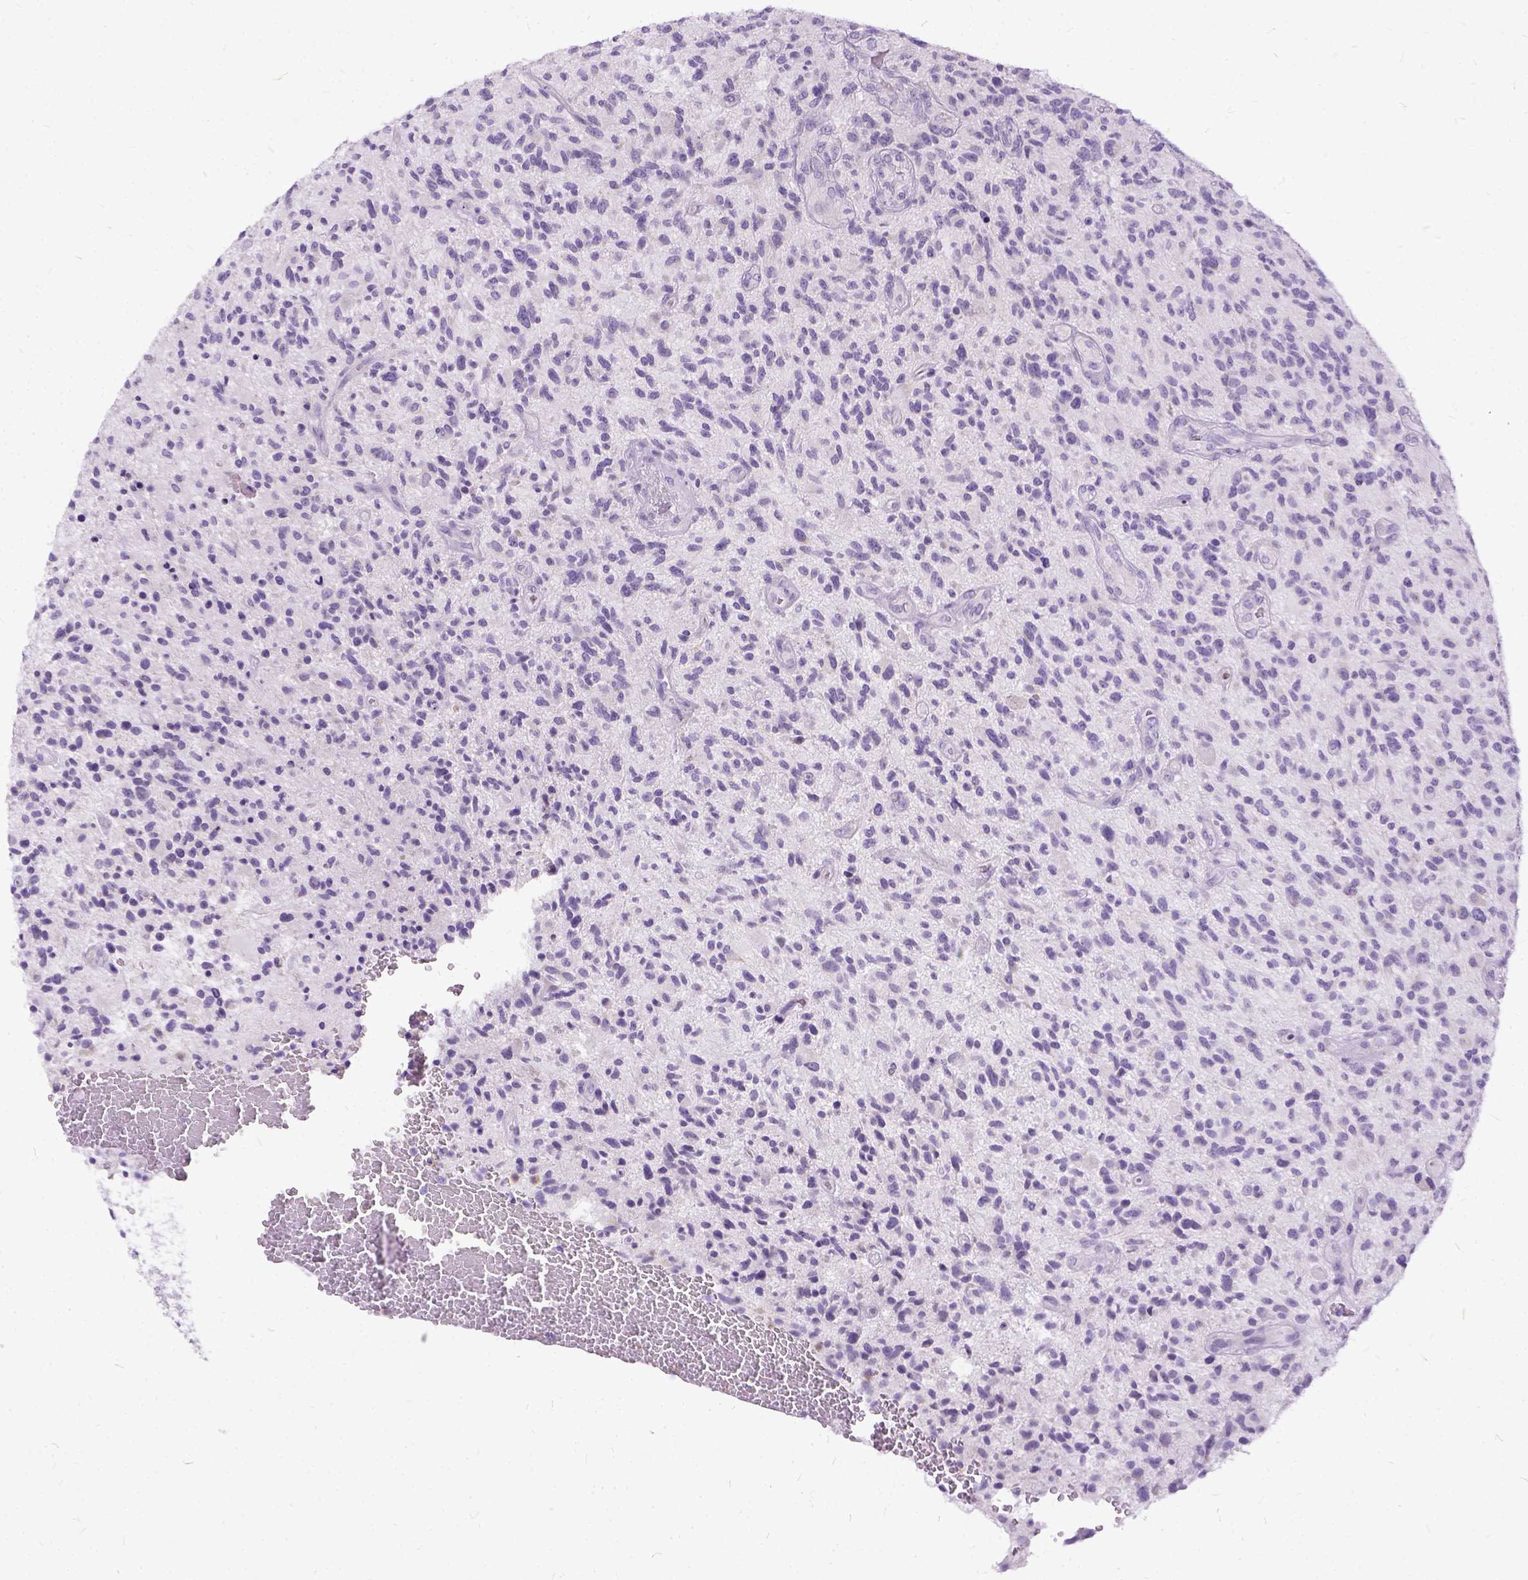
{"staining": {"intensity": "negative", "quantity": "none", "location": "none"}, "tissue": "glioma", "cell_type": "Tumor cells", "image_type": "cancer", "snomed": [{"axis": "morphology", "description": "Glioma, malignant, High grade"}, {"axis": "topography", "description": "Brain"}], "caption": "Tumor cells show no significant positivity in malignant high-grade glioma.", "gene": "FDX1", "patient": {"sex": "male", "age": 47}}